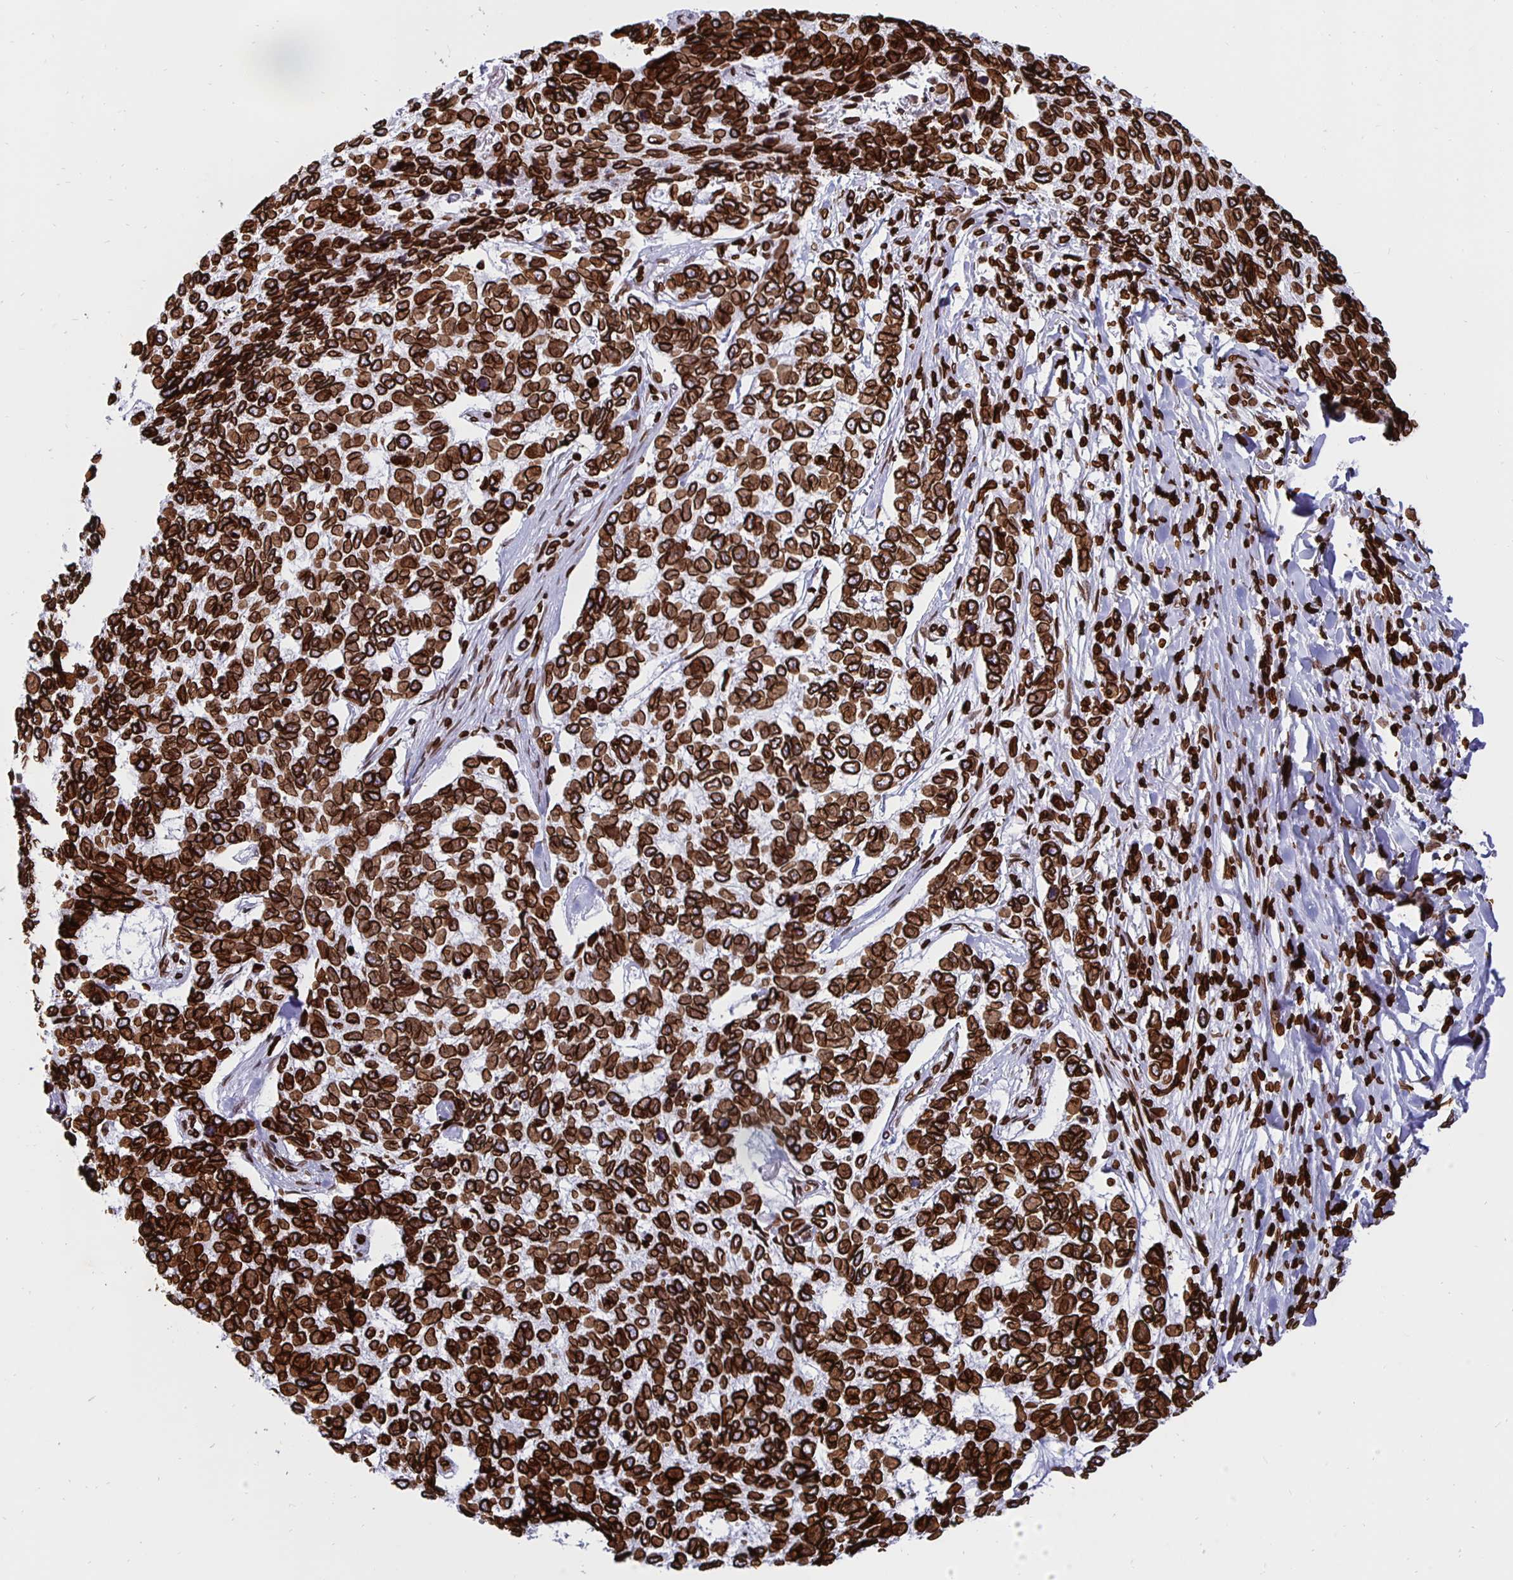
{"staining": {"intensity": "strong", "quantity": ">75%", "location": "cytoplasmic/membranous,nuclear"}, "tissue": "skin cancer", "cell_type": "Tumor cells", "image_type": "cancer", "snomed": [{"axis": "morphology", "description": "Basal cell carcinoma"}, {"axis": "topography", "description": "Skin"}], "caption": "DAB (3,3'-diaminobenzidine) immunohistochemical staining of human skin cancer (basal cell carcinoma) reveals strong cytoplasmic/membranous and nuclear protein positivity in approximately >75% of tumor cells. (Stains: DAB in brown, nuclei in blue, Microscopy: brightfield microscopy at high magnification).", "gene": "LMNB1", "patient": {"sex": "female", "age": 65}}